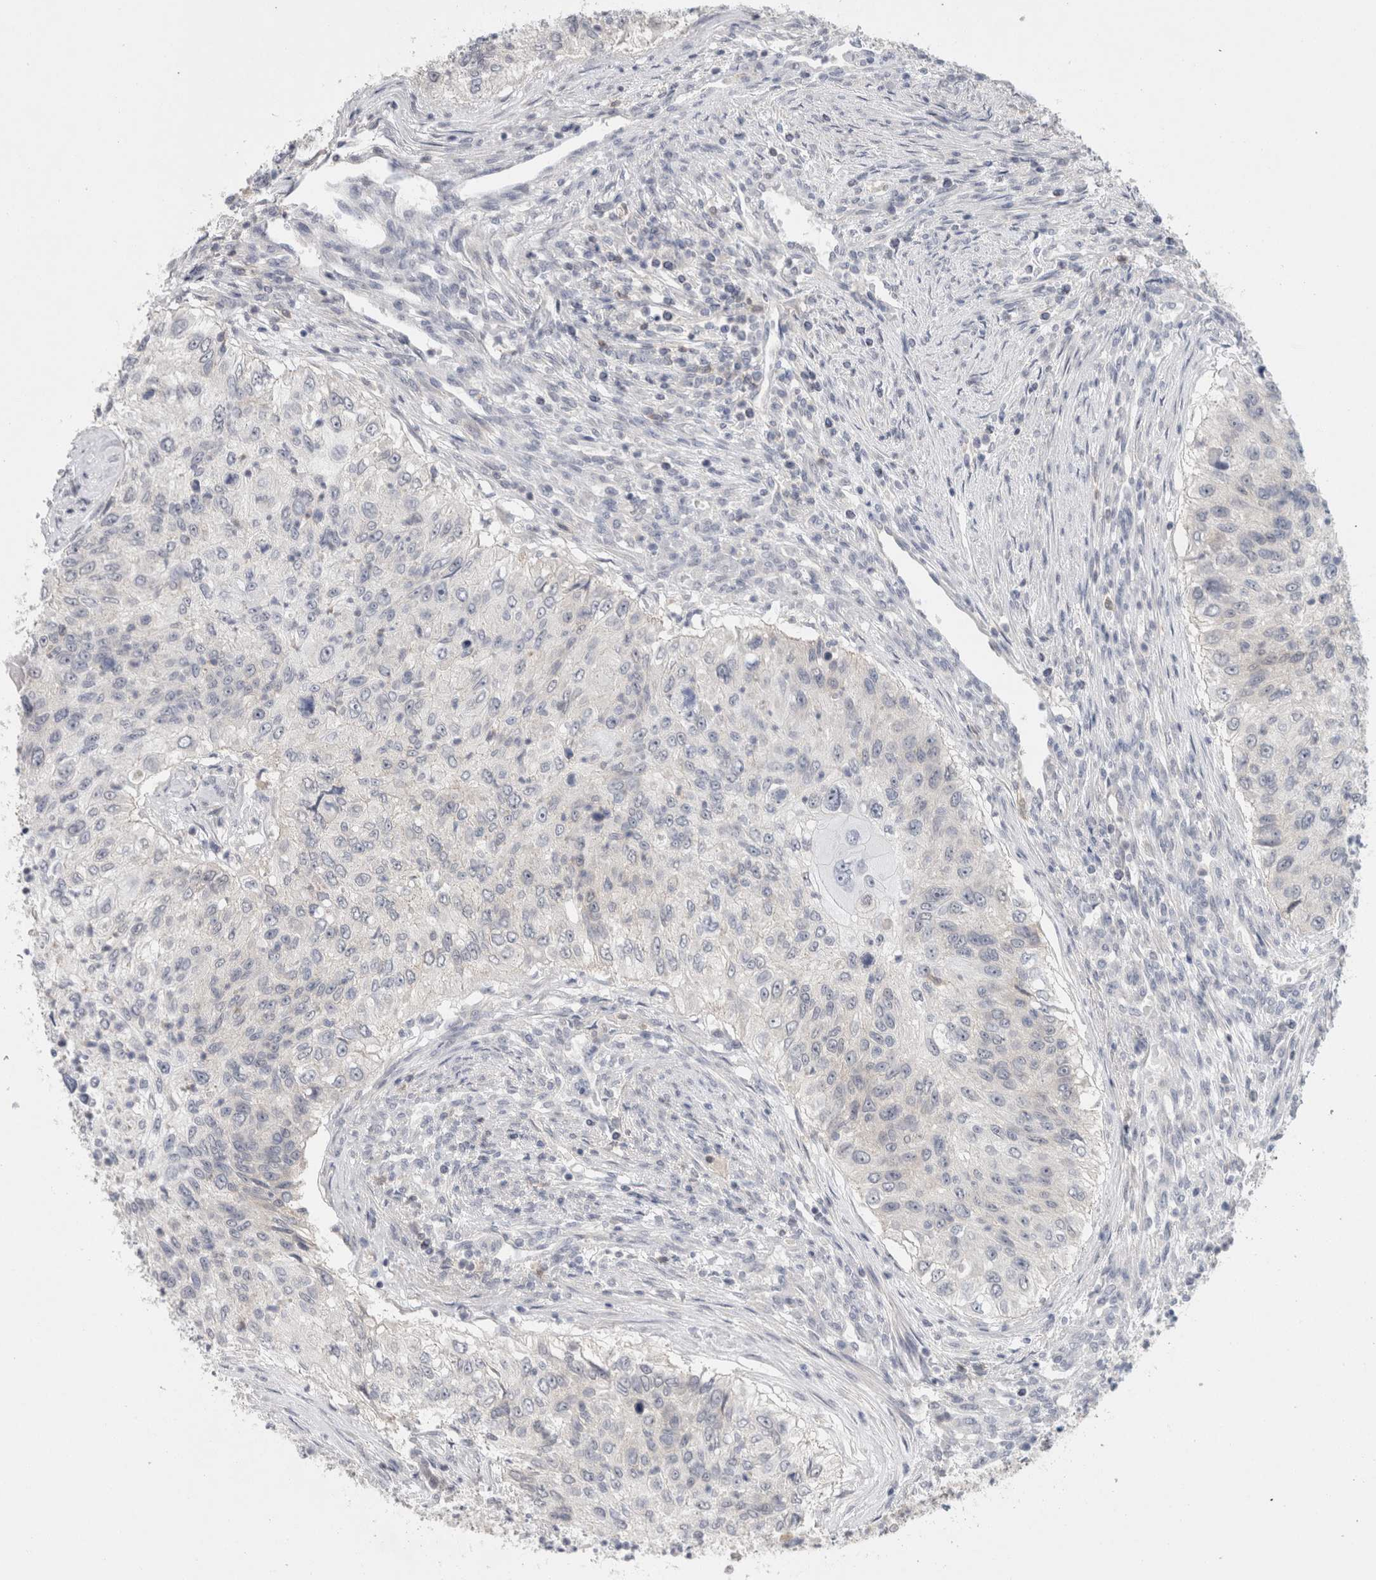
{"staining": {"intensity": "negative", "quantity": "none", "location": "none"}, "tissue": "urothelial cancer", "cell_type": "Tumor cells", "image_type": "cancer", "snomed": [{"axis": "morphology", "description": "Urothelial carcinoma, High grade"}, {"axis": "topography", "description": "Urinary bladder"}], "caption": "Tumor cells are negative for protein expression in human urothelial carcinoma (high-grade).", "gene": "CASP6", "patient": {"sex": "female", "age": 60}}